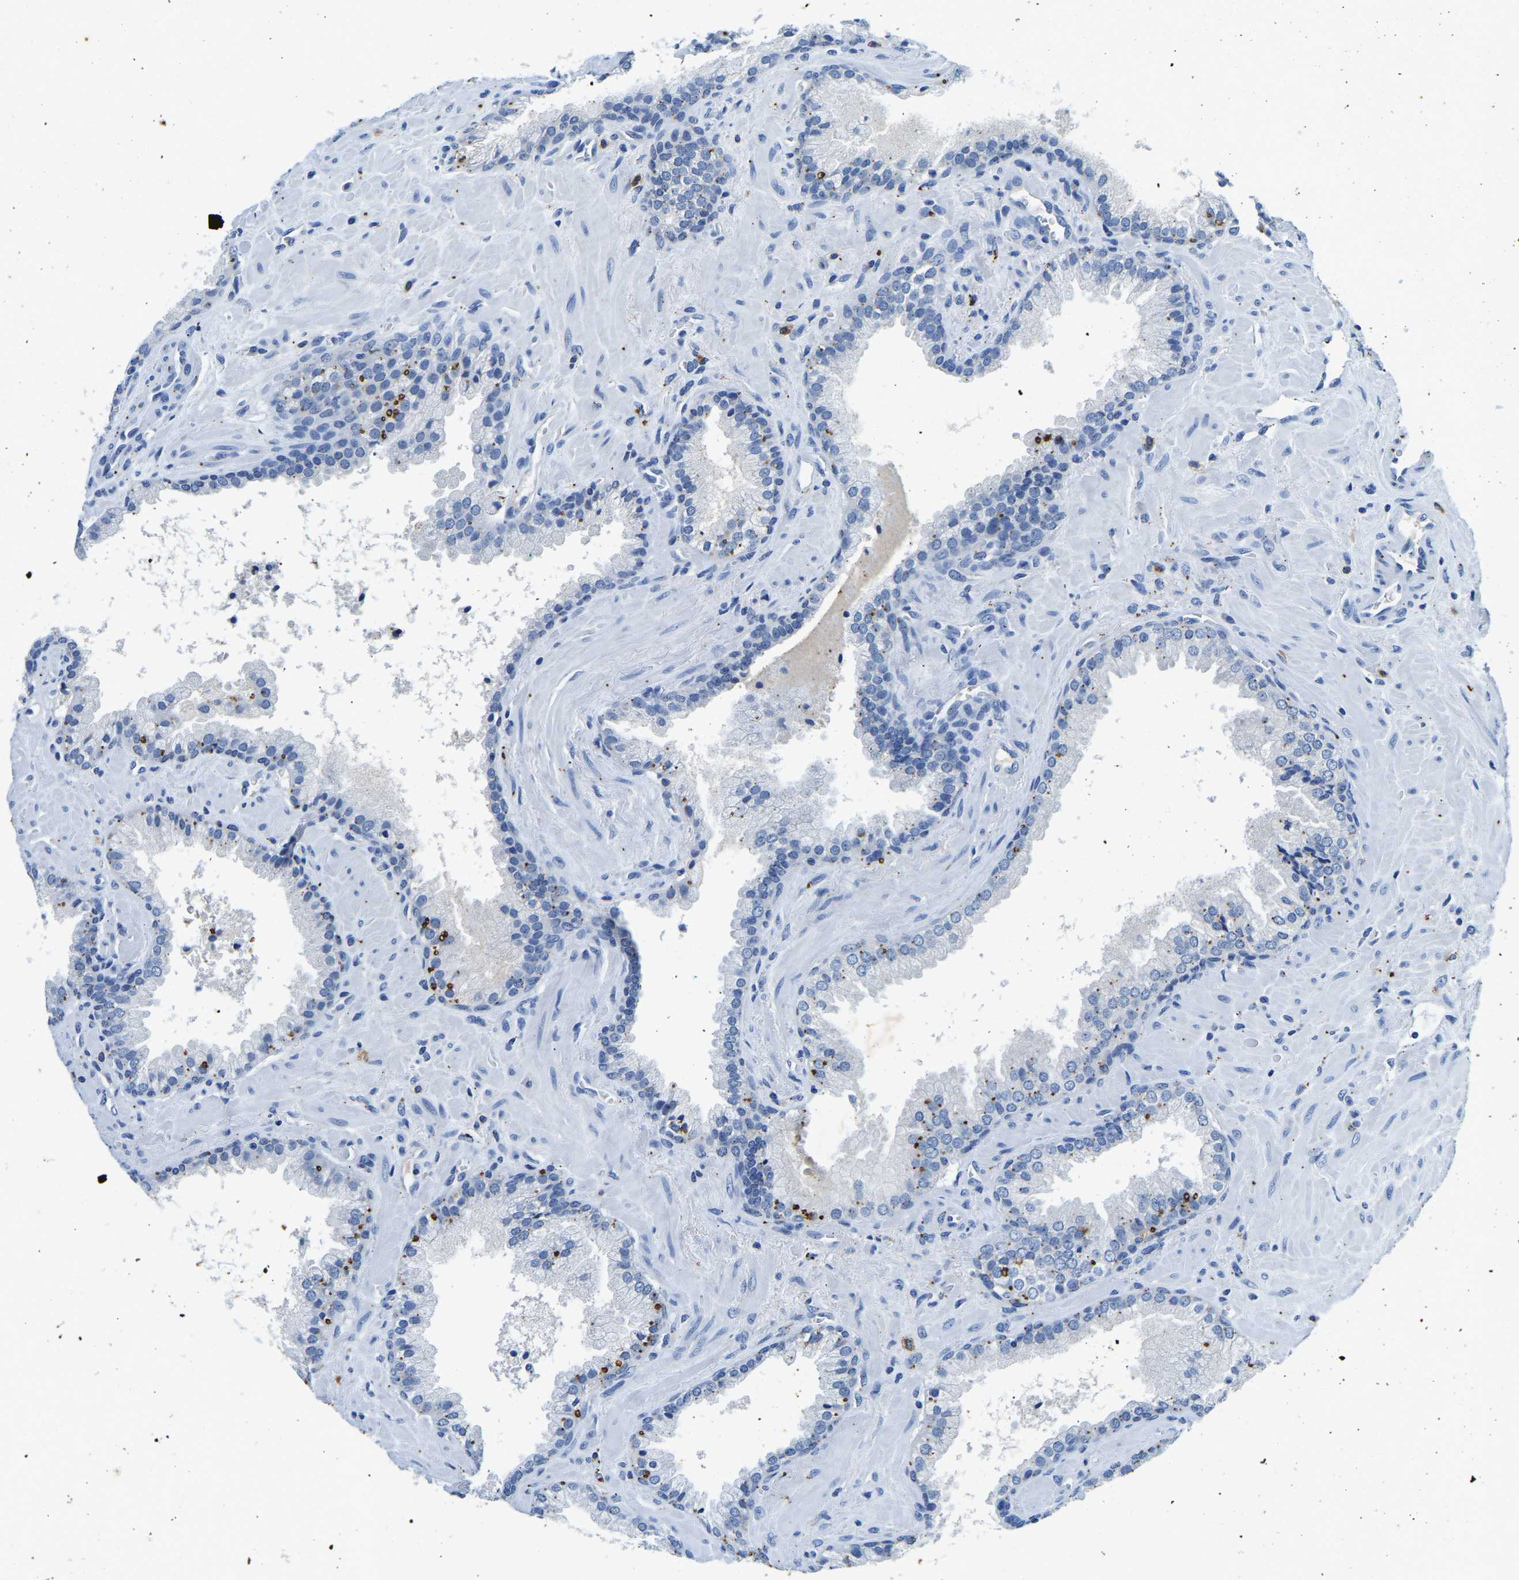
{"staining": {"intensity": "negative", "quantity": "none", "location": "none"}, "tissue": "prostate cancer", "cell_type": "Tumor cells", "image_type": "cancer", "snomed": [{"axis": "morphology", "description": "Adenocarcinoma, Low grade"}, {"axis": "topography", "description": "Prostate"}], "caption": "Tumor cells are negative for brown protein staining in prostate adenocarcinoma (low-grade).", "gene": "UBN2", "patient": {"sex": "male", "age": 71}}